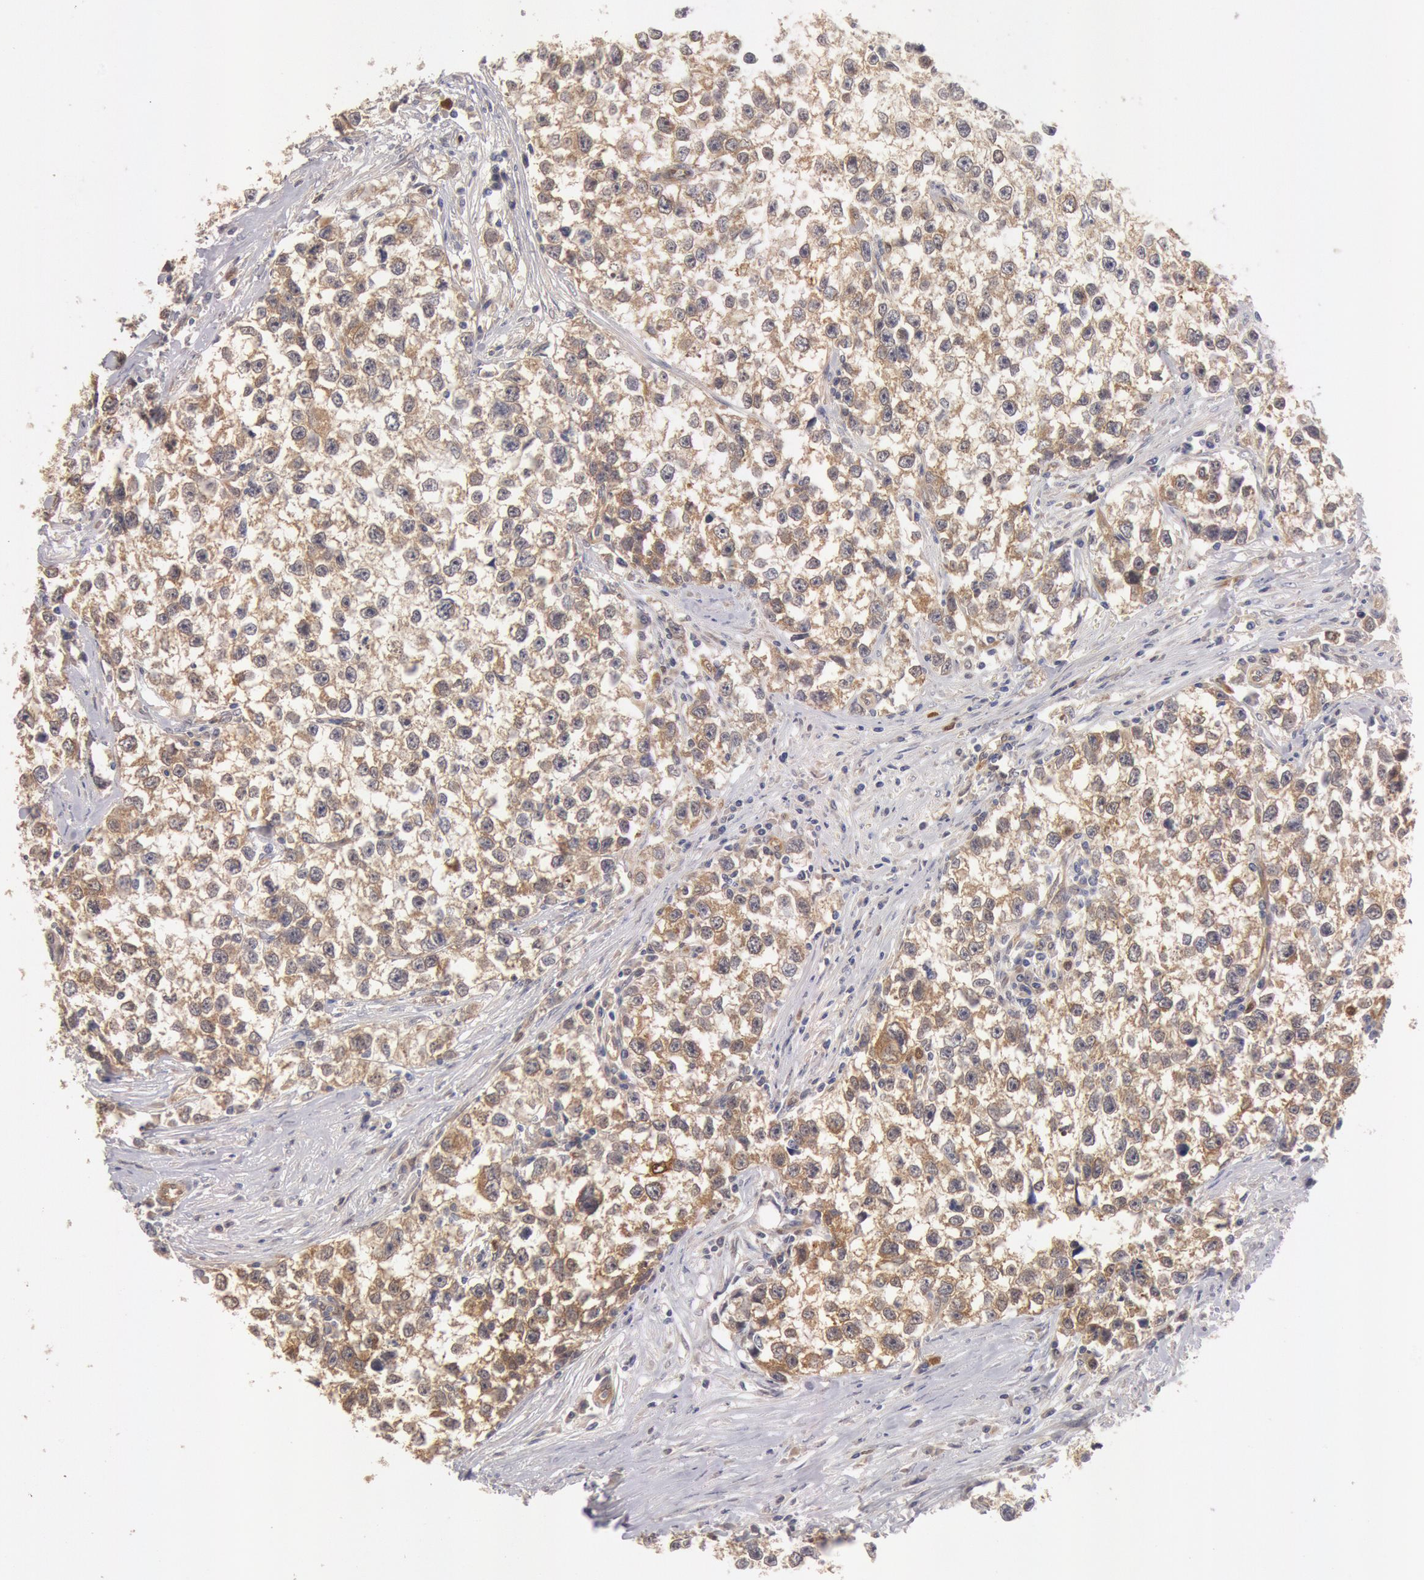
{"staining": {"intensity": "weak", "quantity": ">75%", "location": "cytoplasmic/membranous"}, "tissue": "testis cancer", "cell_type": "Tumor cells", "image_type": "cancer", "snomed": [{"axis": "morphology", "description": "Seminoma, NOS"}, {"axis": "morphology", "description": "Carcinoma, Embryonal, NOS"}, {"axis": "topography", "description": "Testis"}], "caption": "Brown immunohistochemical staining in human seminoma (testis) reveals weak cytoplasmic/membranous positivity in about >75% of tumor cells.", "gene": "DNAJA1", "patient": {"sex": "male", "age": 30}}